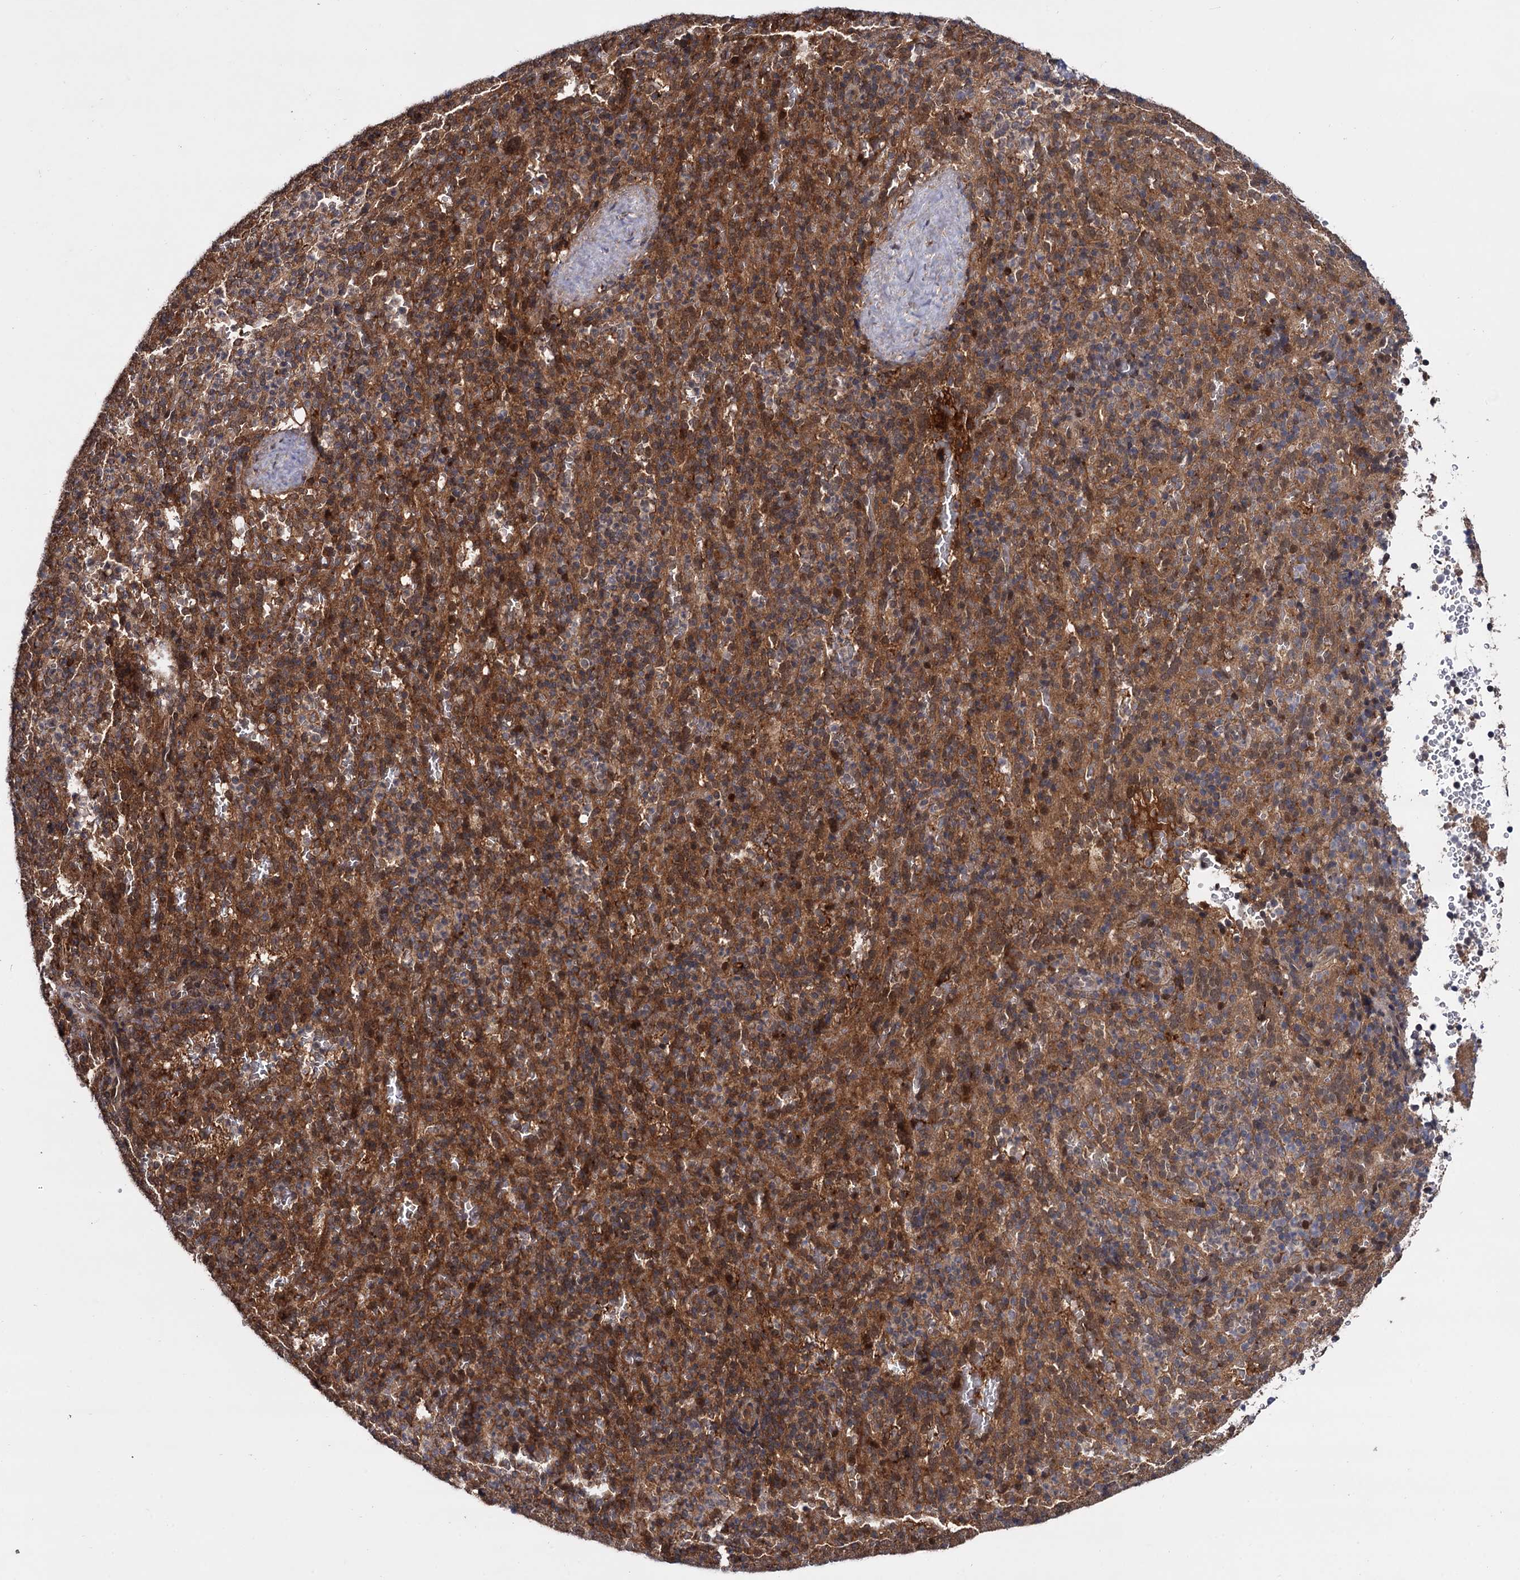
{"staining": {"intensity": "moderate", "quantity": "25%-75%", "location": "cytoplasmic/membranous"}, "tissue": "spleen", "cell_type": "Cells in red pulp", "image_type": "normal", "snomed": [{"axis": "morphology", "description": "Normal tissue, NOS"}, {"axis": "topography", "description": "Spleen"}], "caption": "Immunohistochemical staining of benign spleen exhibits medium levels of moderate cytoplasmic/membranous expression in about 25%-75% of cells in red pulp.", "gene": "SELENOP", "patient": {"sex": "female", "age": 21}}